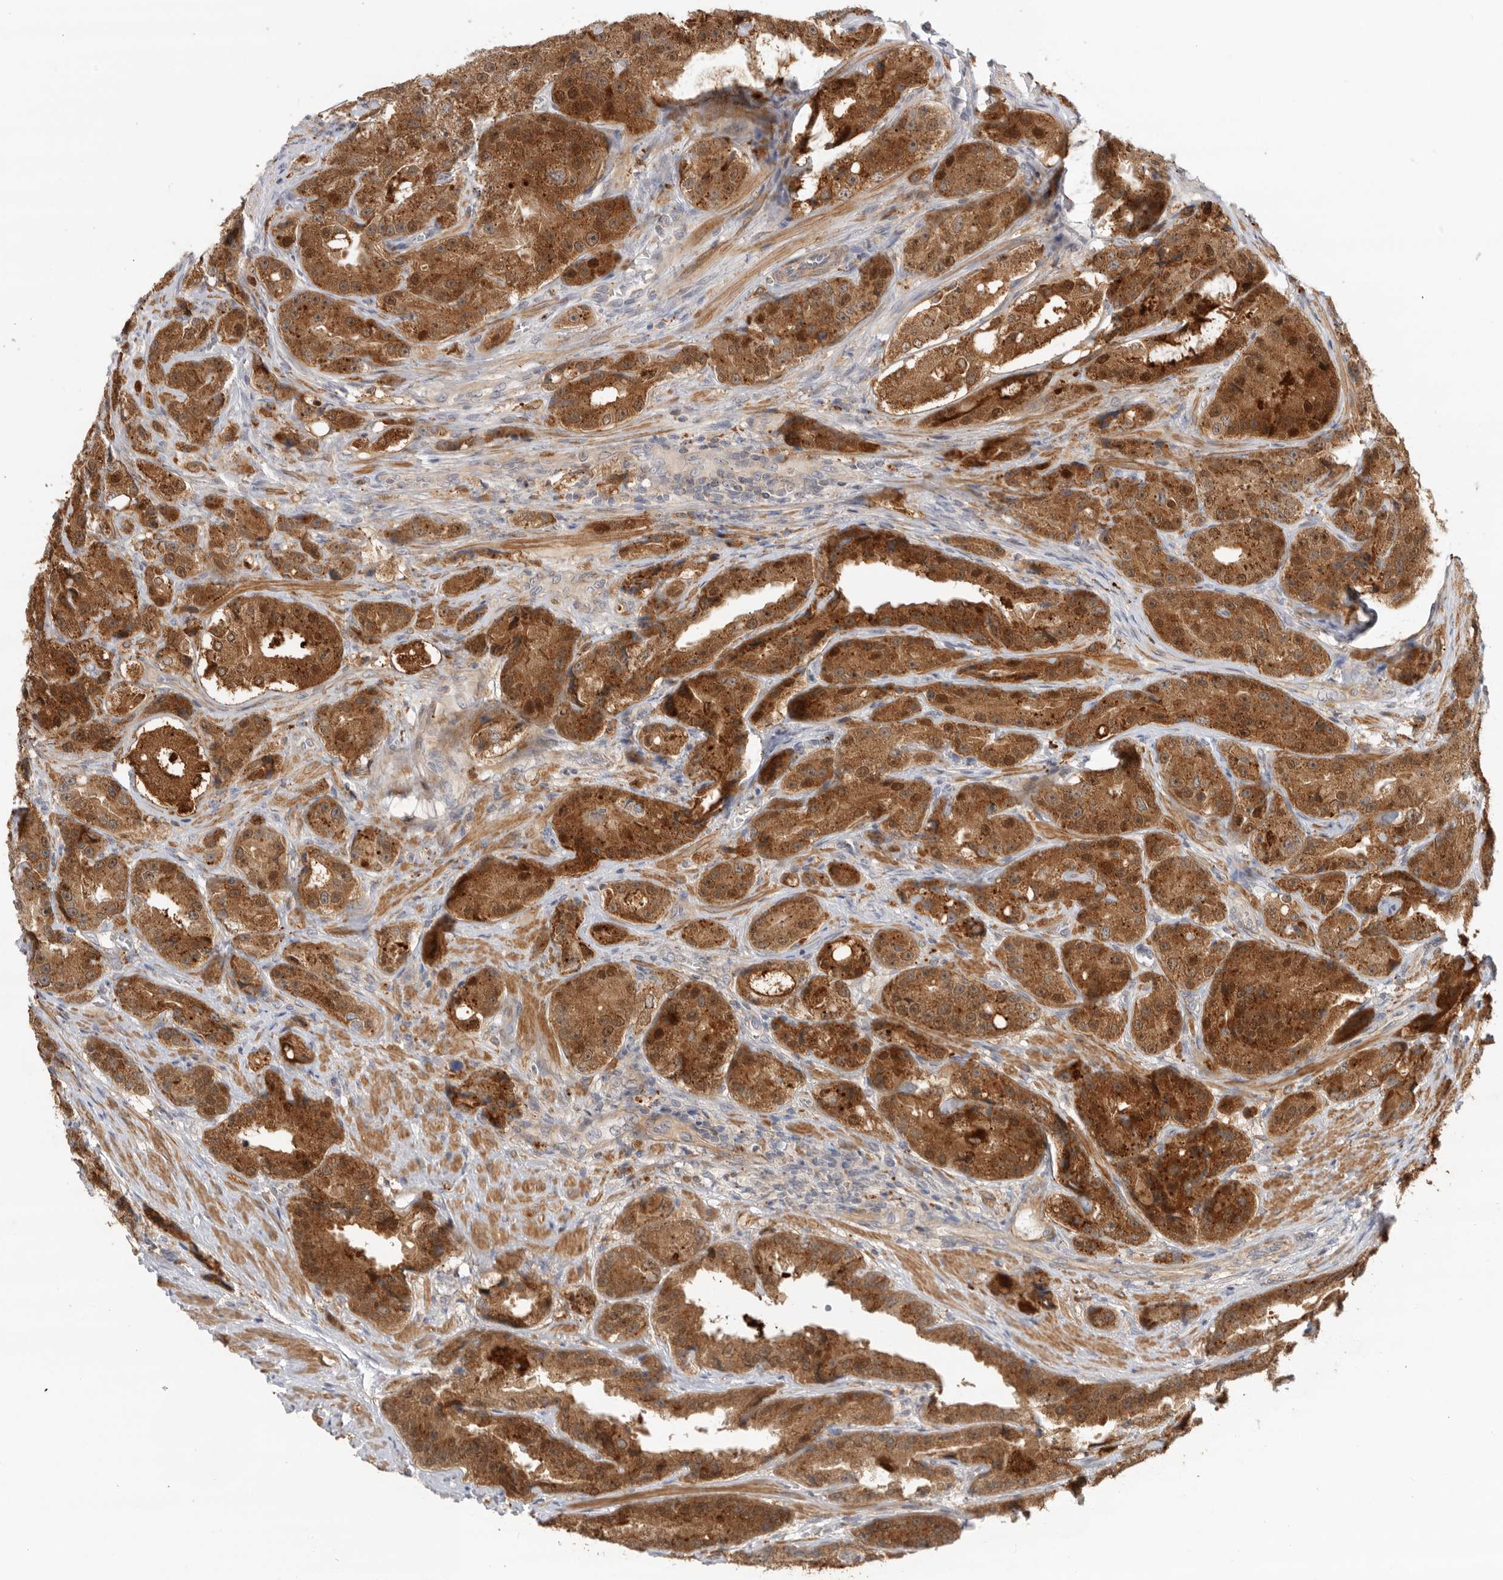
{"staining": {"intensity": "strong", "quantity": ">75%", "location": "cytoplasmic/membranous,nuclear"}, "tissue": "prostate cancer", "cell_type": "Tumor cells", "image_type": "cancer", "snomed": [{"axis": "morphology", "description": "Adenocarcinoma, High grade"}, {"axis": "topography", "description": "Prostate"}], "caption": "A brown stain shows strong cytoplasmic/membranous and nuclear staining of a protein in prostate cancer tumor cells.", "gene": "GNE", "patient": {"sex": "male", "age": 60}}